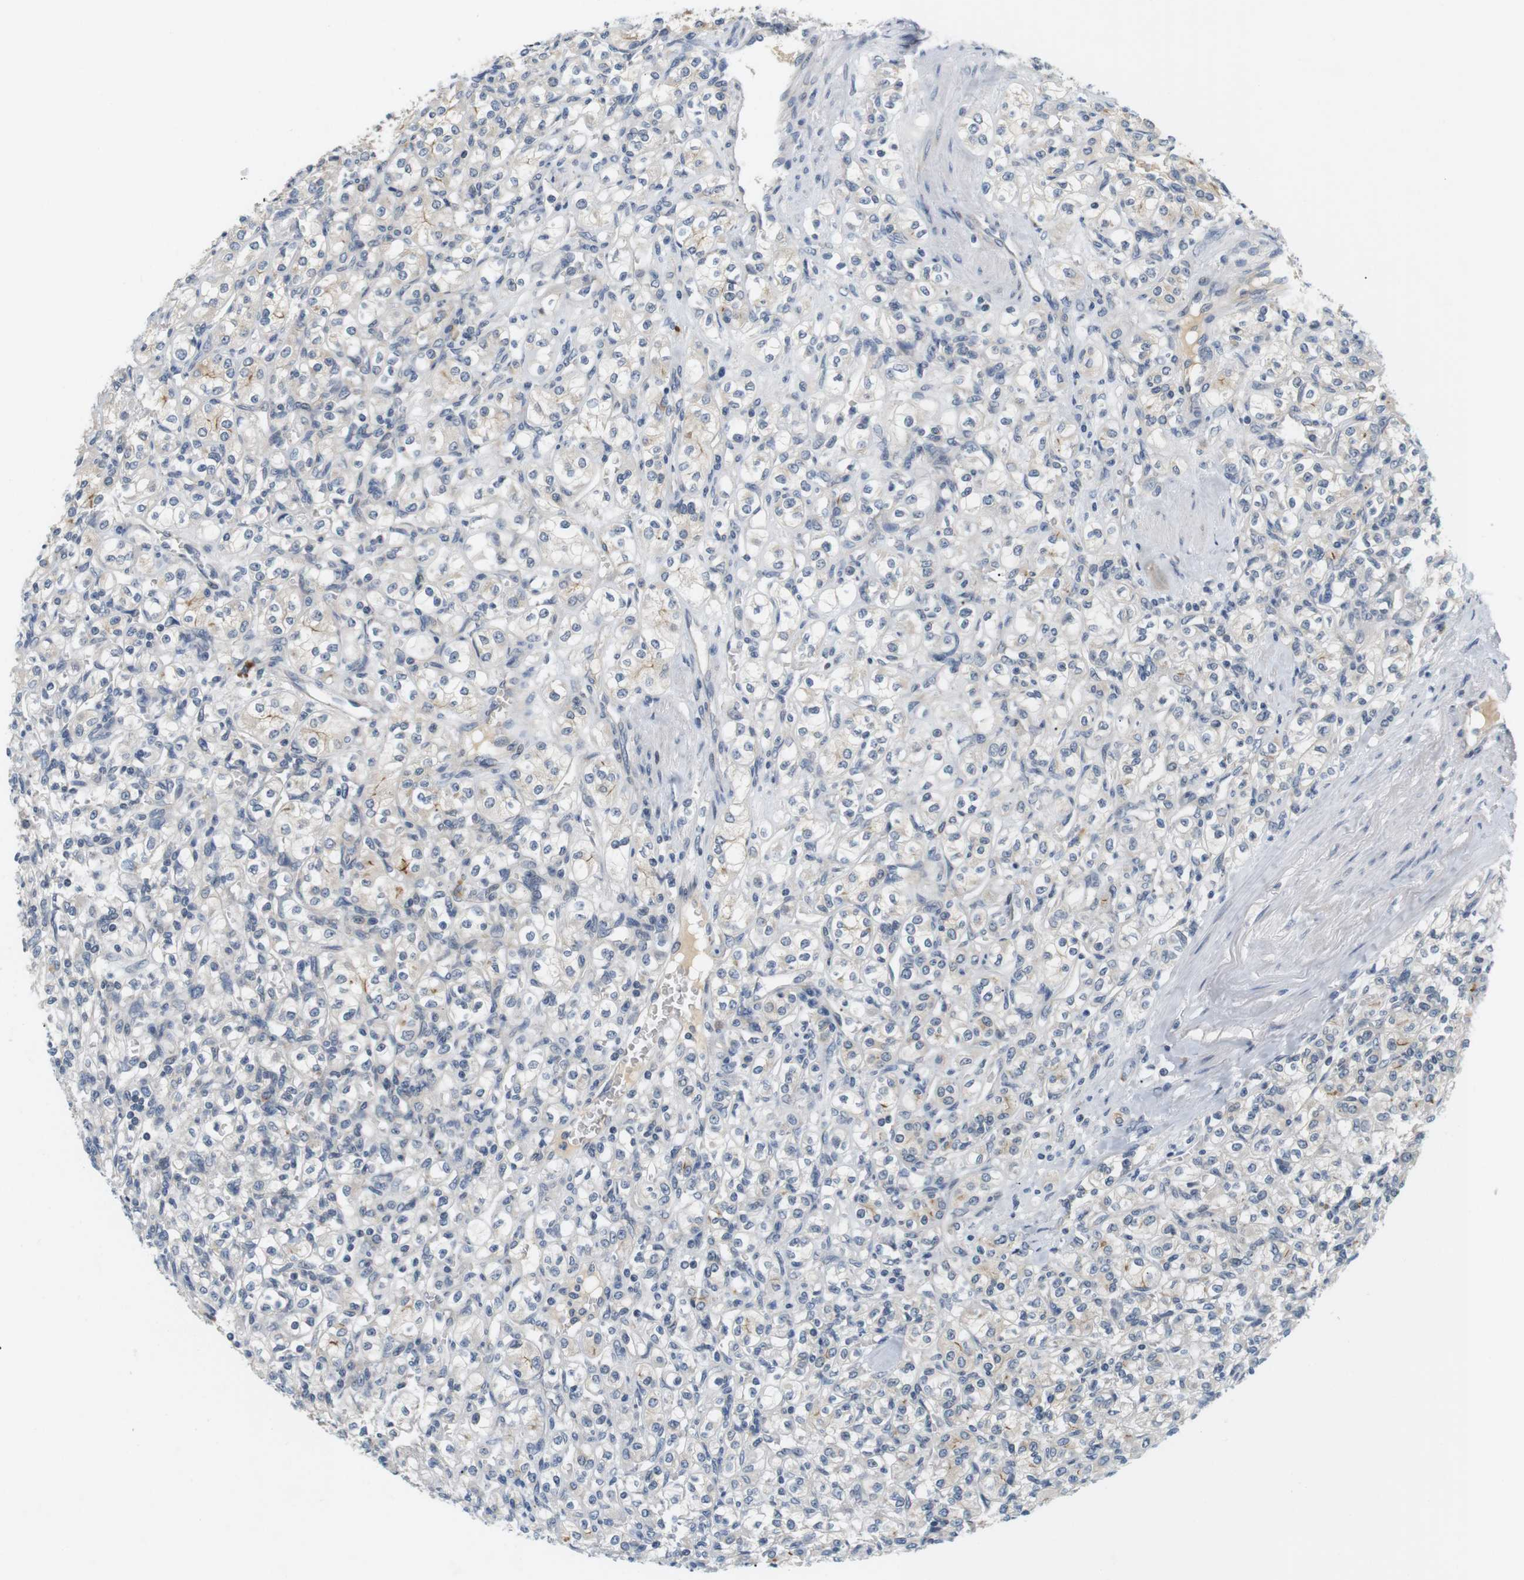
{"staining": {"intensity": "moderate", "quantity": "<25%", "location": "cytoplasmic/membranous"}, "tissue": "renal cancer", "cell_type": "Tumor cells", "image_type": "cancer", "snomed": [{"axis": "morphology", "description": "Adenocarcinoma, NOS"}, {"axis": "topography", "description": "Kidney"}], "caption": "Brown immunohistochemical staining in human renal cancer (adenocarcinoma) exhibits moderate cytoplasmic/membranous staining in approximately <25% of tumor cells.", "gene": "EVA1C", "patient": {"sex": "male", "age": 77}}